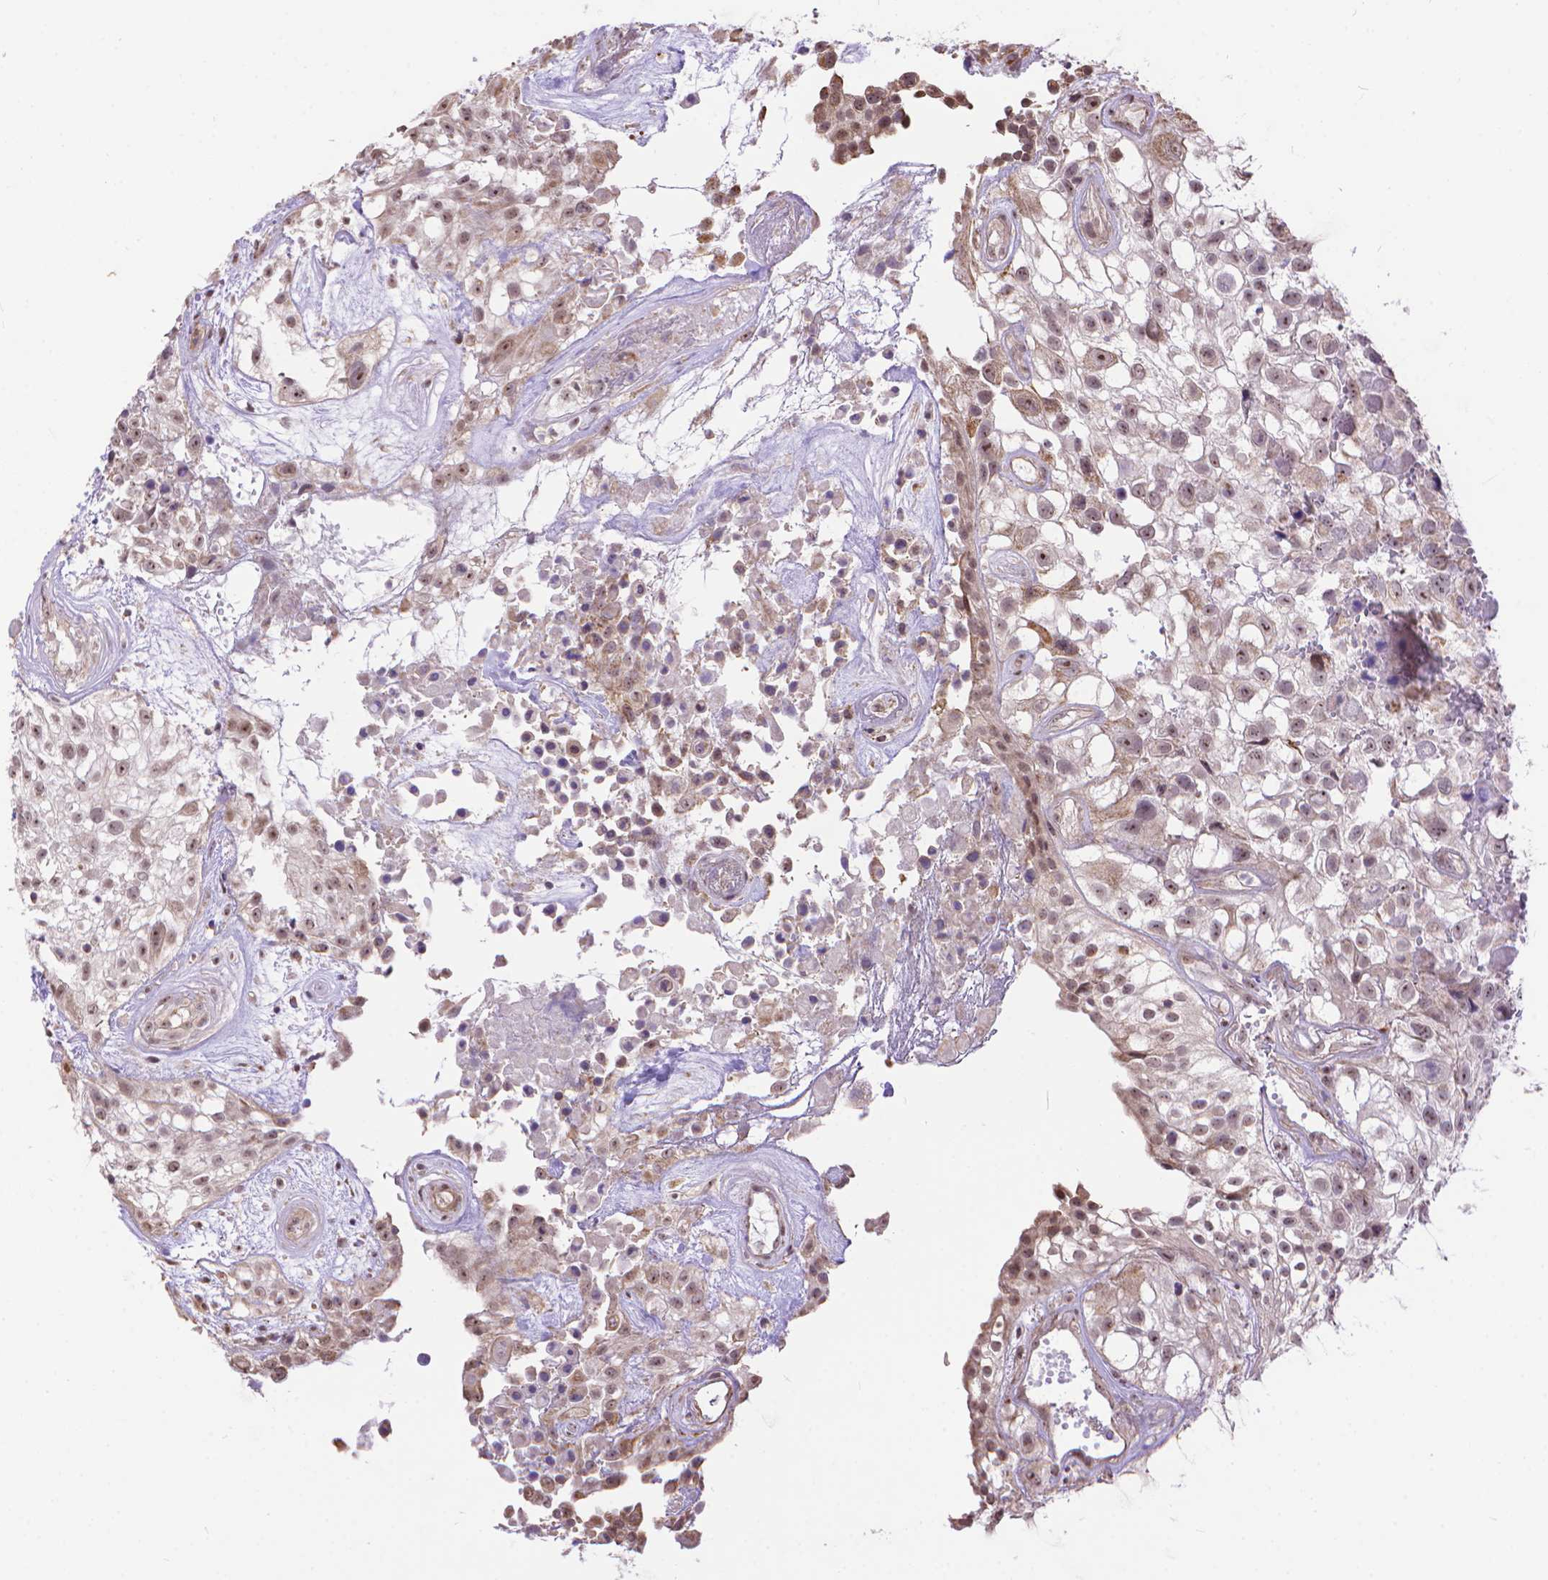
{"staining": {"intensity": "moderate", "quantity": ">75%", "location": "nuclear"}, "tissue": "urothelial cancer", "cell_type": "Tumor cells", "image_type": "cancer", "snomed": [{"axis": "morphology", "description": "Urothelial carcinoma, High grade"}, {"axis": "topography", "description": "Urinary bladder"}], "caption": "Urothelial cancer stained with DAB immunohistochemistry (IHC) displays medium levels of moderate nuclear staining in about >75% of tumor cells.", "gene": "TMEM135", "patient": {"sex": "male", "age": 56}}